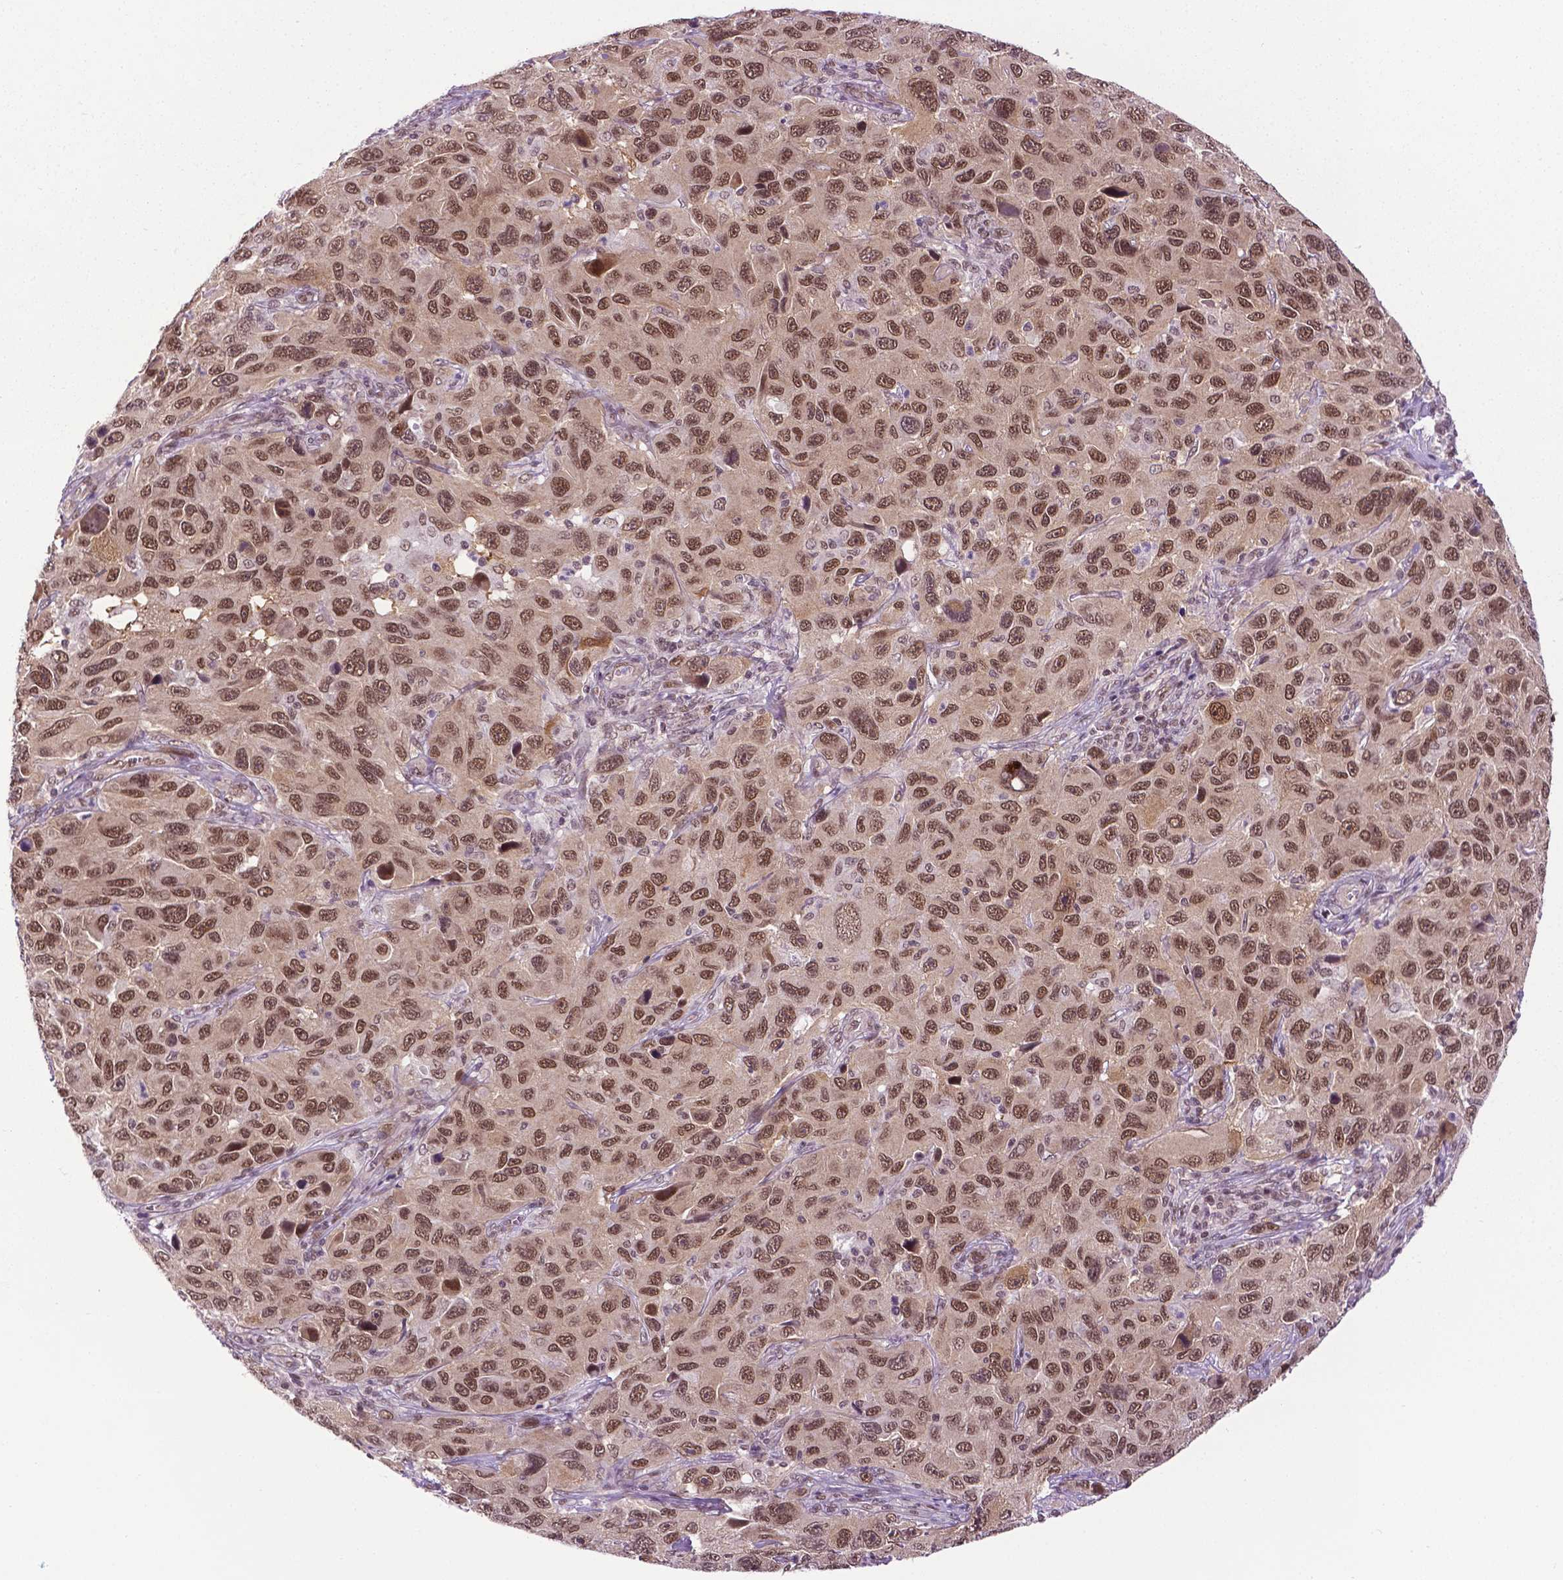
{"staining": {"intensity": "moderate", "quantity": ">75%", "location": "nuclear"}, "tissue": "melanoma", "cell_type": "Tumor cells", "image_type": "cancer", "snomed": [{"axis": "morphology", "description": "Malignant melanoma, NOS"}, {"axis": "topography", "description": "Skin"}], "caption": "Immunohistochemistry histopathology image of malignant melanoma stained for a protein (brown), which shows medium levels of moderate nuclear staining in approximately >75% of tumor cells.", "gene": "UBQLN4", "patient": {"sex": "male", "age": 53}}